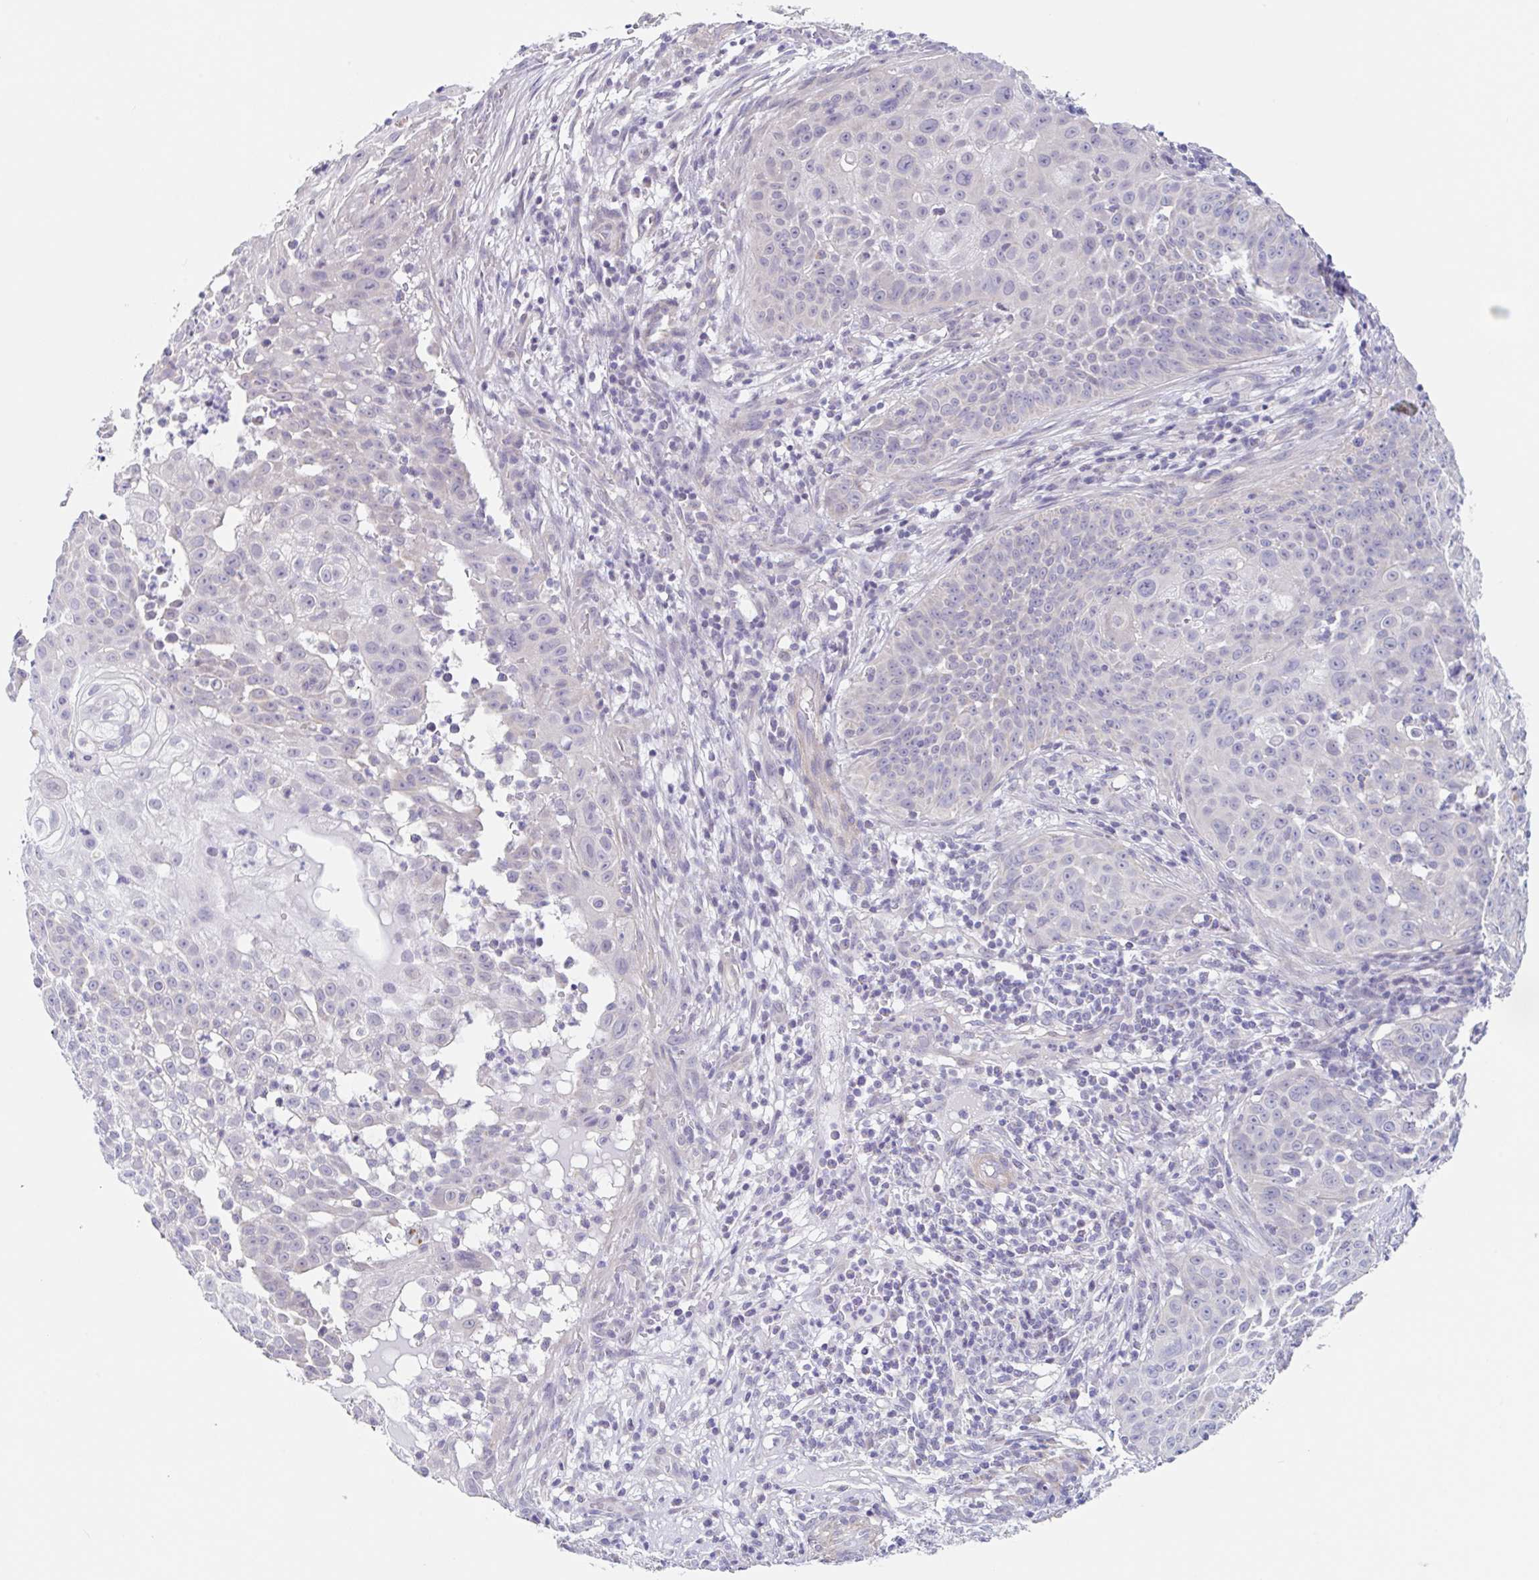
{"staining": {"intensity": "negative", "quantity": "none", "location": "none"}, "tissue": "skin cancer", "cell_type": "Tumor cells", "image_type": "cancer", "snomed": [{"axis": "morphology", "description": "Squamous cell carcinoma, NOS"}, {"axis": "topography", "description": "Skin"}], "caption": "The micrograph demonstrates no staining of tumor cells in skin cancer (squamous cell carcinoma). (DAB immunohistochemistry visualized using brightfield microscopy, high magnification).", "gene": "DCAF17", "patient": {"sex": "male", "age": 24}}